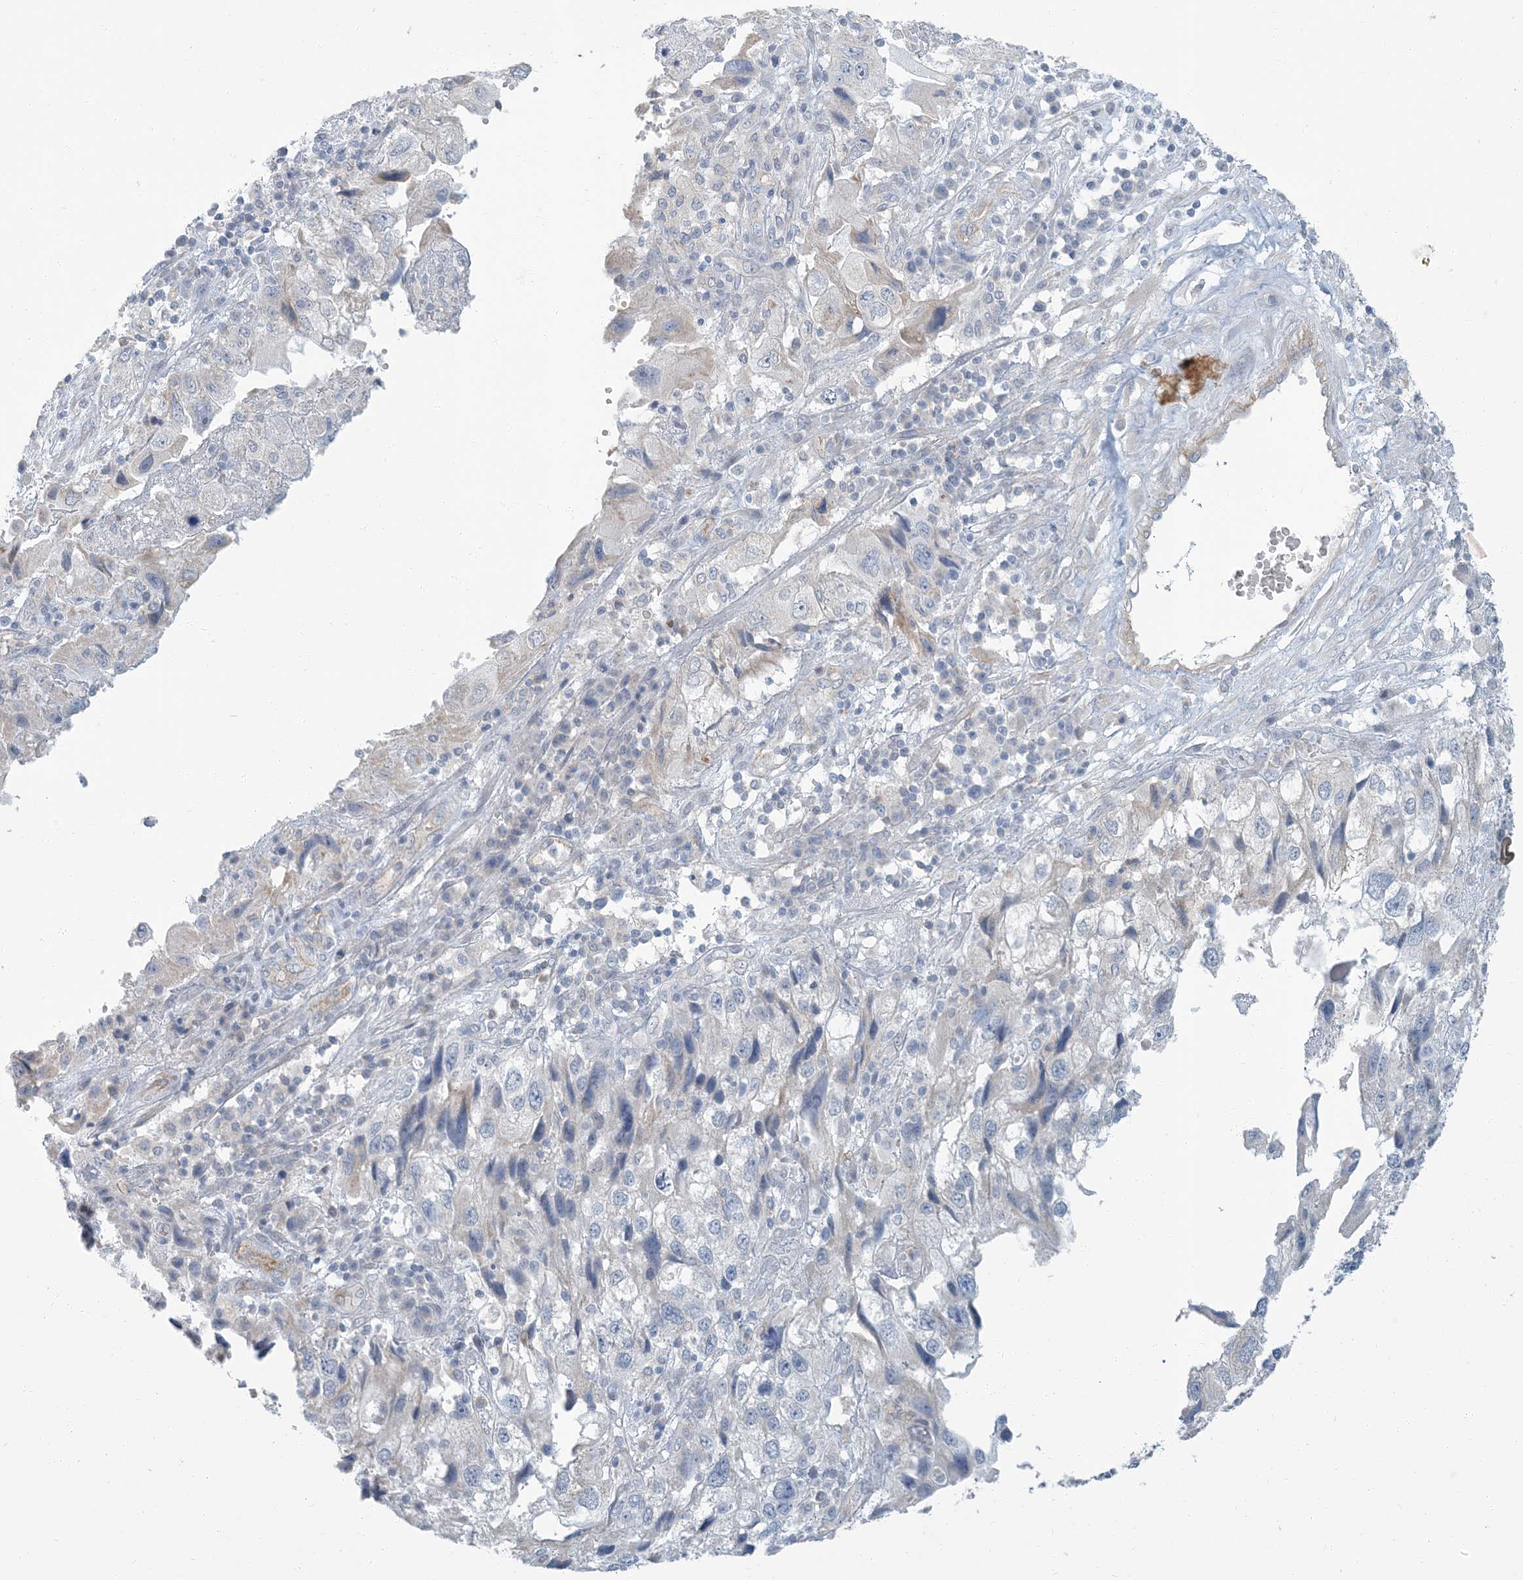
{"staining": {"intensity": "negative", "quantity": "none", "location": "none"}, "tissue": "endometrial cancer", "cell_type": "Tumor cells", "image_type": "cancer", "snomed": [{"axis": "morphology", "description": "Adenocarcinoma, NOS"}, {"axis": "topography", "description": "Endometrium"}], "caption": "A high-resolution image shows immunohistochemistry staining of endometrial cancer (adenocarcinoma), which reveals no significant positivity in tumor cells.", "gene": "EPHA4", "patient": {"sex": "female", "age": 49}}